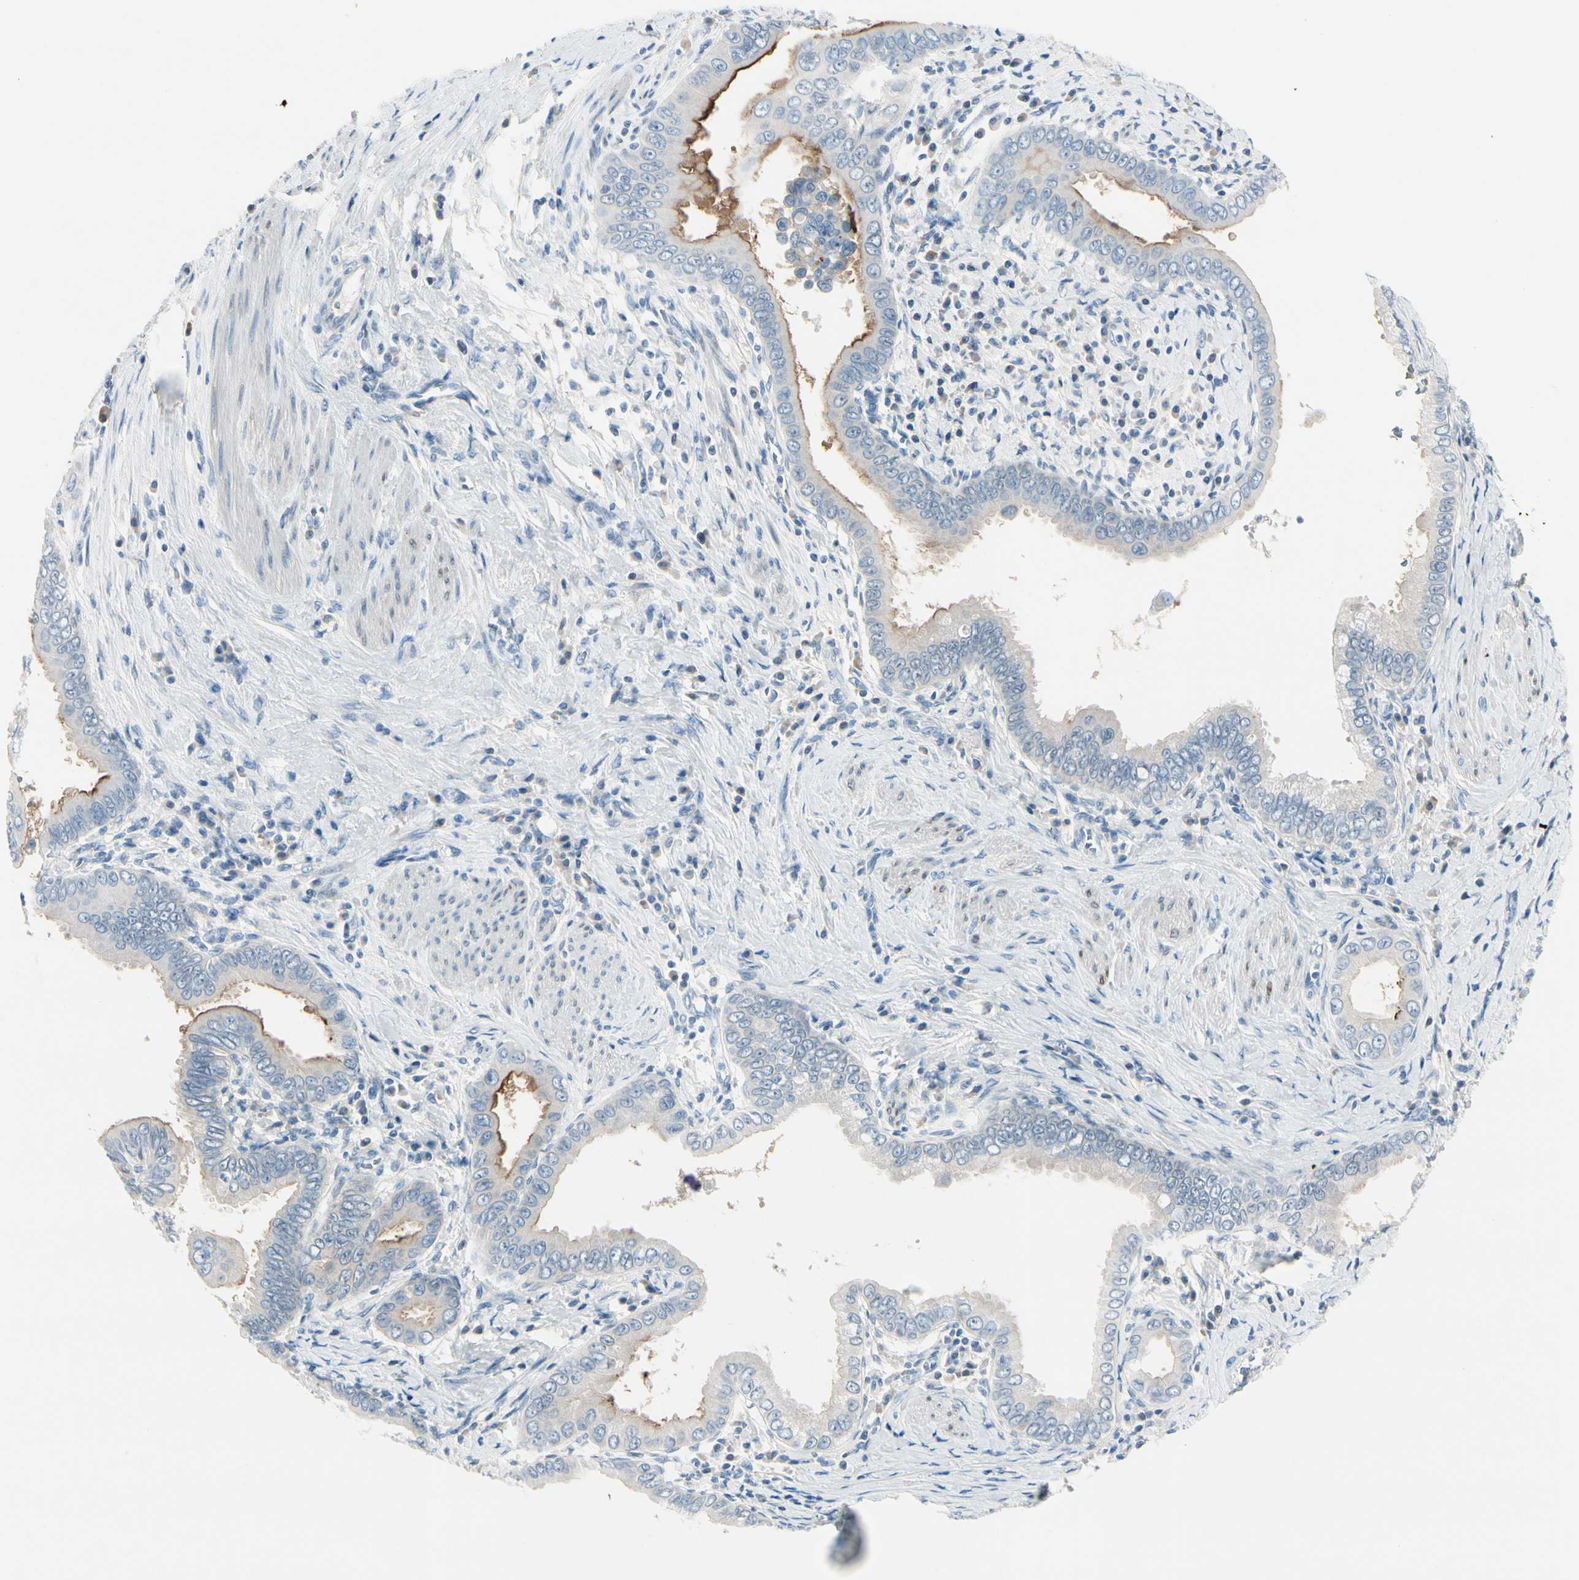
{"staining": {"intensity": "moderate", "quantity": "<25%", "location": "cytoplasmic/membranous"}, "tissue": "pancreatic cancer", "cell_type": "Tumor cells", "image_type": "cancer", "snomed": [{"axis": "morphology", "description": "Normal tissue, NOS"}, {"axis": "topography", "description": "Lymph node"}], "caption": "Immunohistochemical staining of human pancreatic cancer displays moderate cytoplasmic/membranous protein staining in about <25% of tumor cells.", "gene": "PEBP1", "patient": {"sex": "male", "age": 50}}